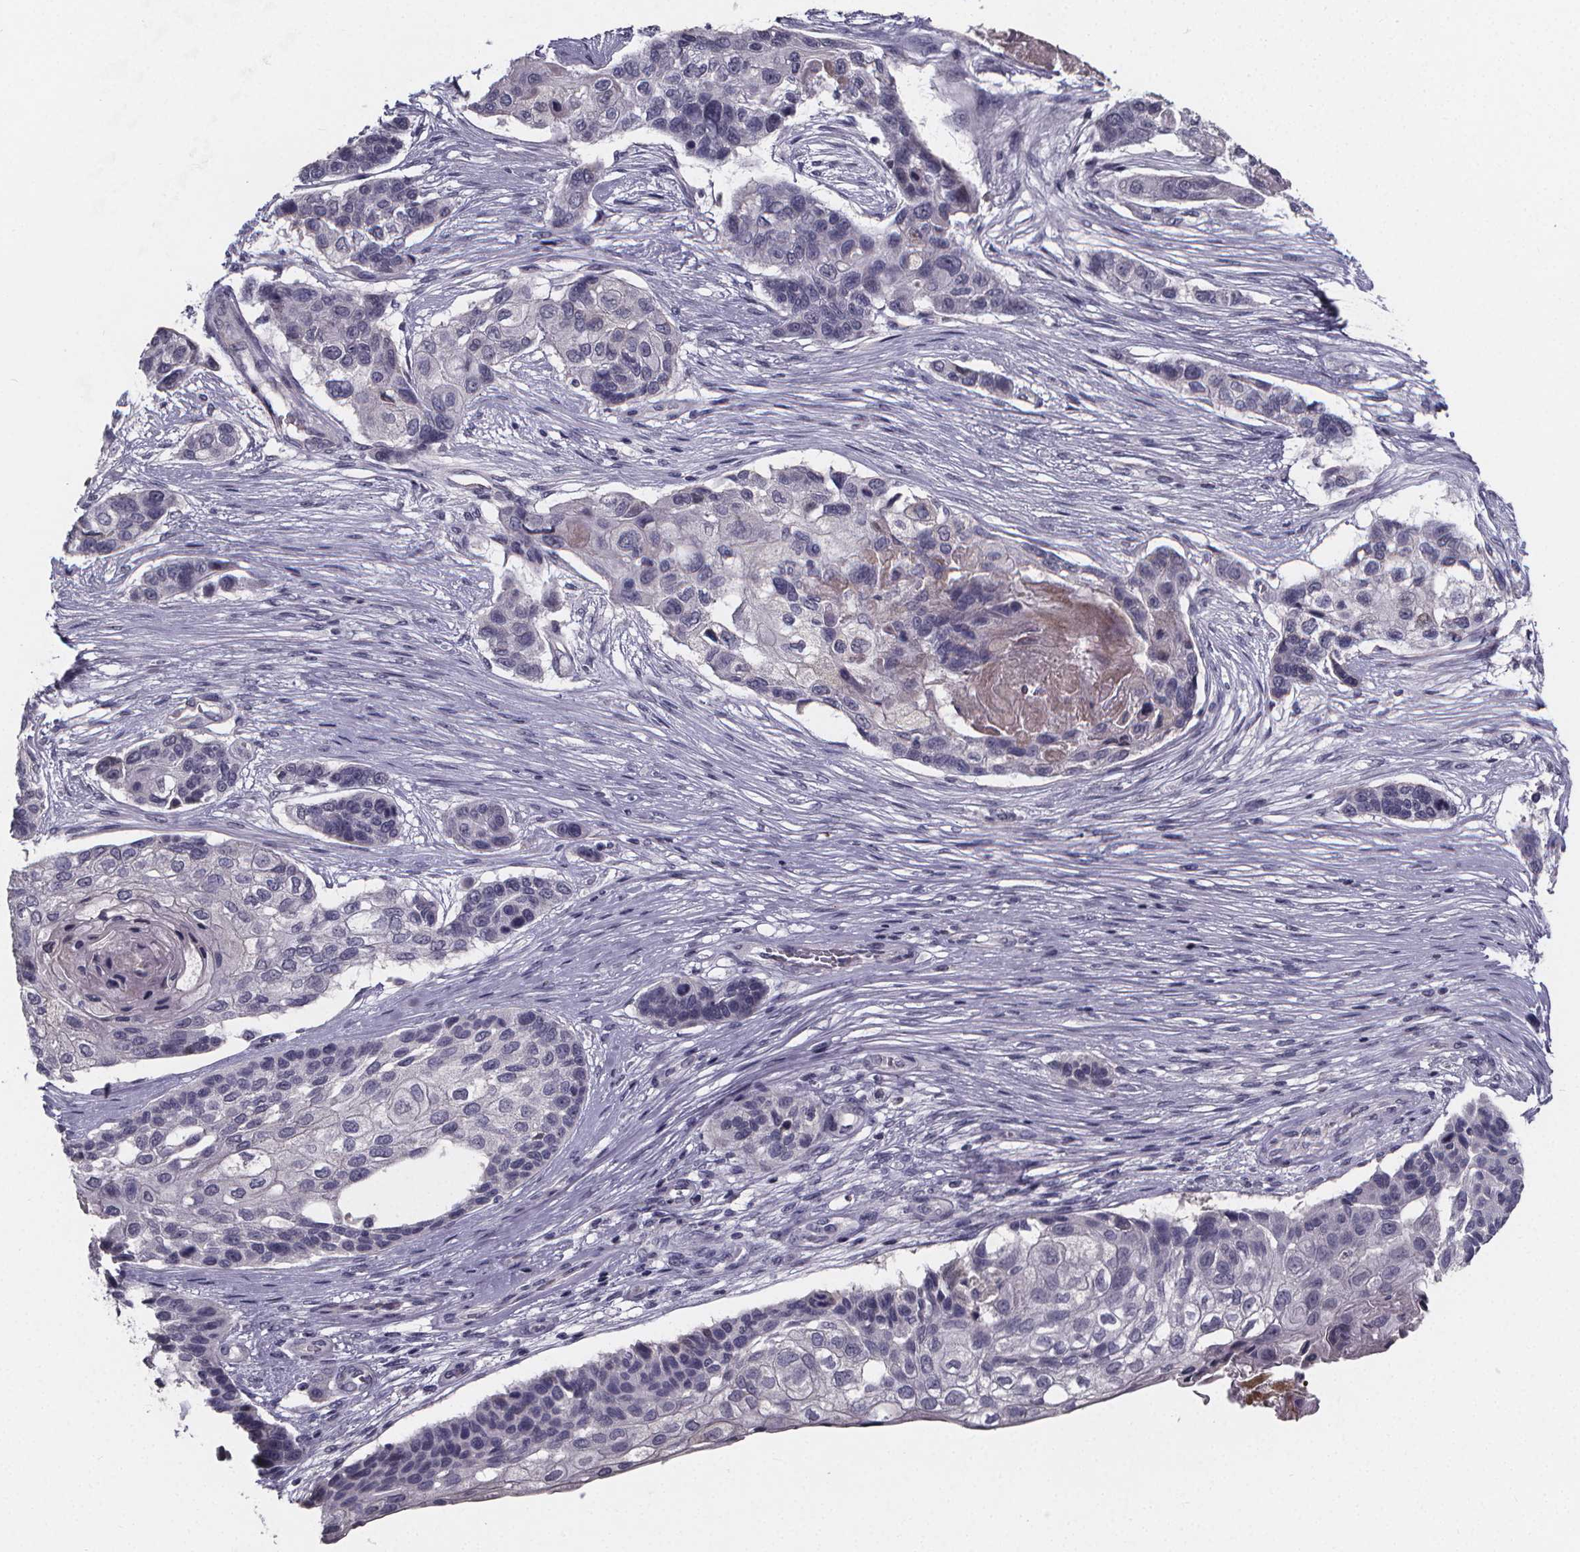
{"staining": {"intensity": "negative", "quantity": "none", "location": "none"}, "tissue": "lung cancer", "cell_type": "Tumor cells", "image_type": "cancer", "snomed": [{"axis": "morphology", "description": "Squamous cell carcinoma, NOS"}, {"axis": "topography", "description": "Lung"}], "caption": "Photomicrograph shows no significant protein positivity in tumor cells of lung squamous cell carcinoma. The staining is performed using DAB (3,3'-diaminobenzidine) brown chromogen with nuclei counter-stained in using hematoxylin.", "gene": "AGT", "patient": {"sex": "male", "age": 69}}